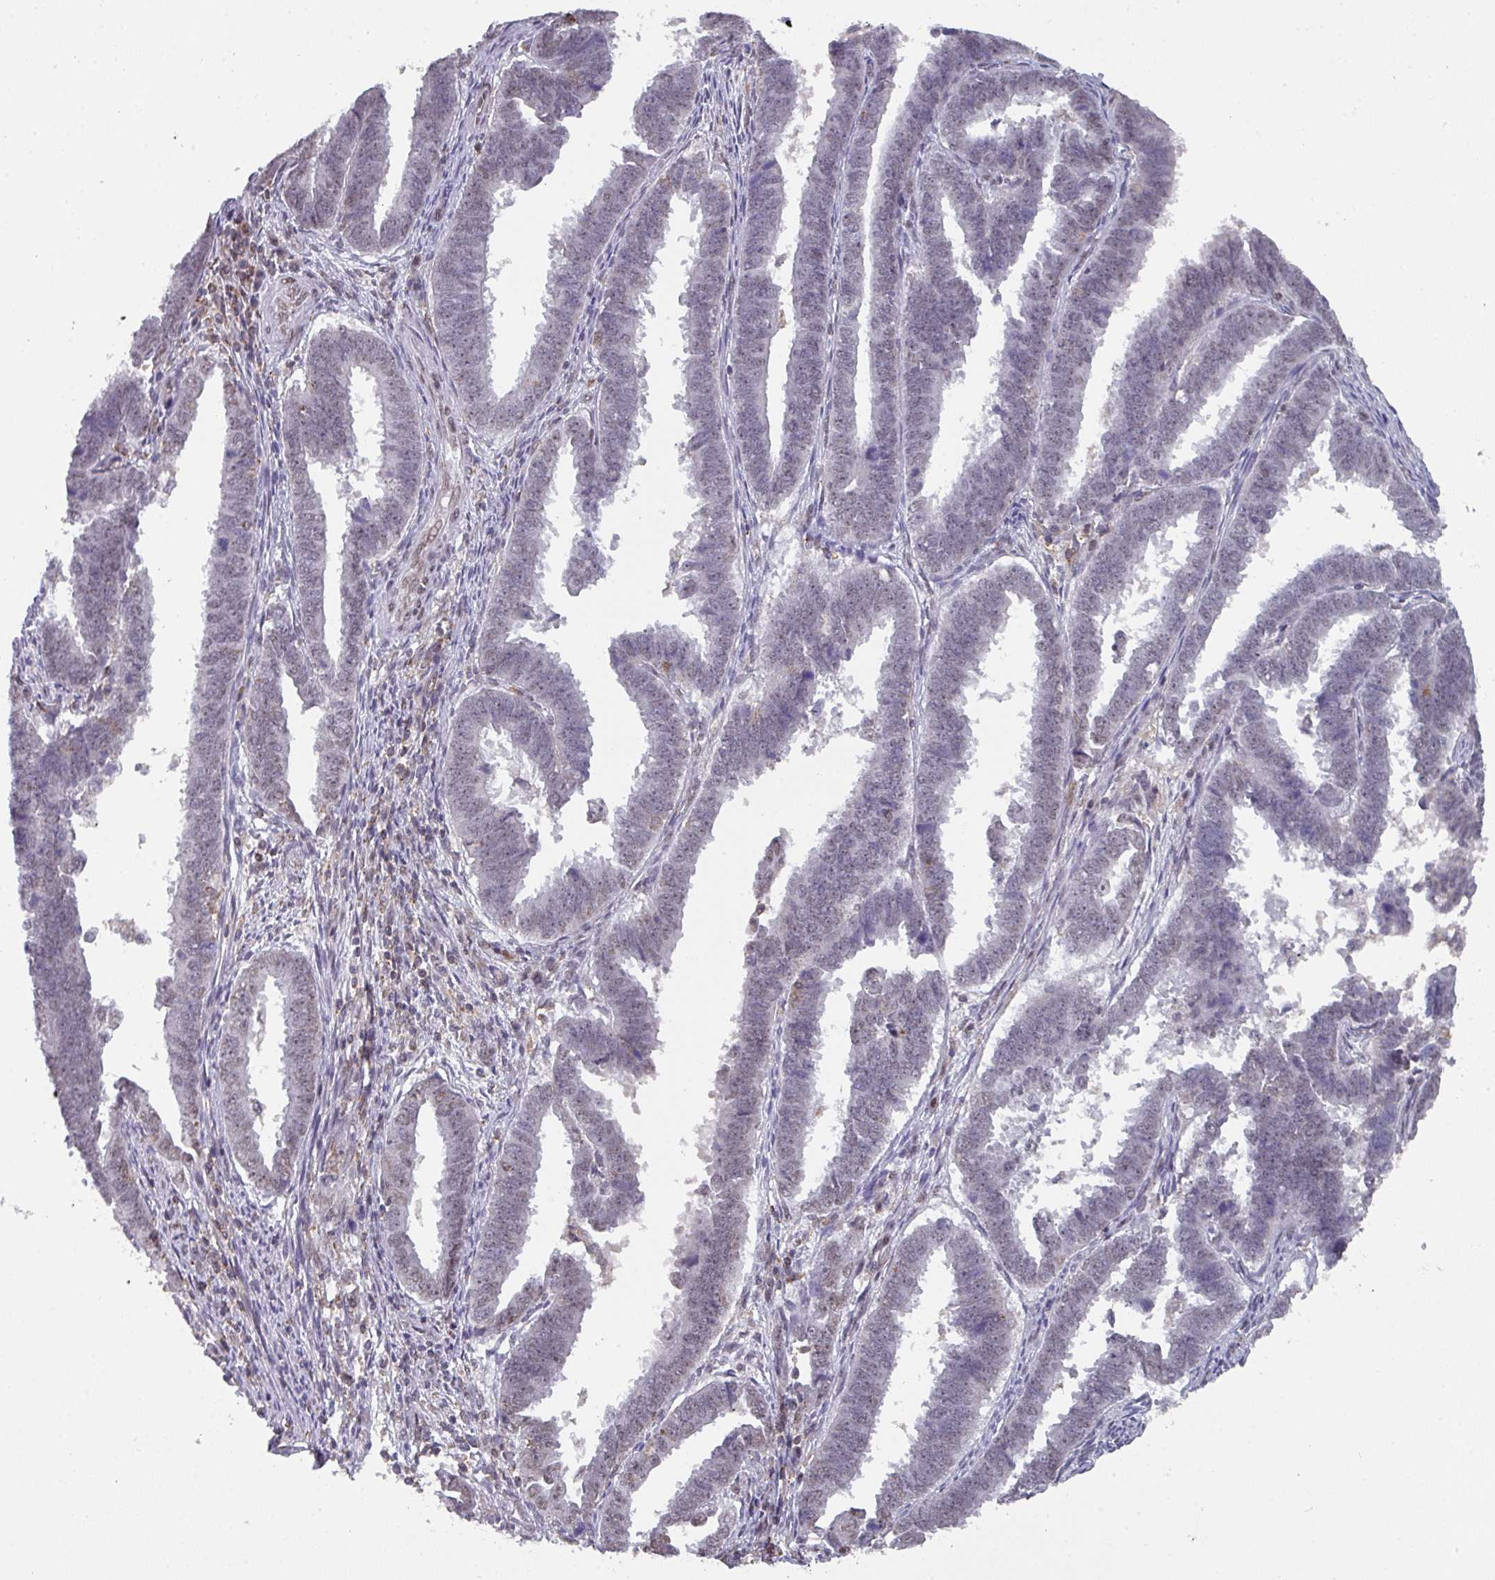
{"staining": {"intensity": "weak", "quantity": "25%-75%", "location": "nuclear"}, "tissue": "endometrial cancer", "cell_type": "Tumor cells", "image_type": "cancer", "snomed": [{"axis": "morphology", "description": "Adenocarcinoma, NOS"}, {"axis": "topography", "description": "Endometrium"}], "caption": "Human adenocarcinoma (endometrial) stained with a protein marker displays weak staining in tumor cells.", "gene": "RASAL3", "patient": {"sex": "female", "age": 75}}